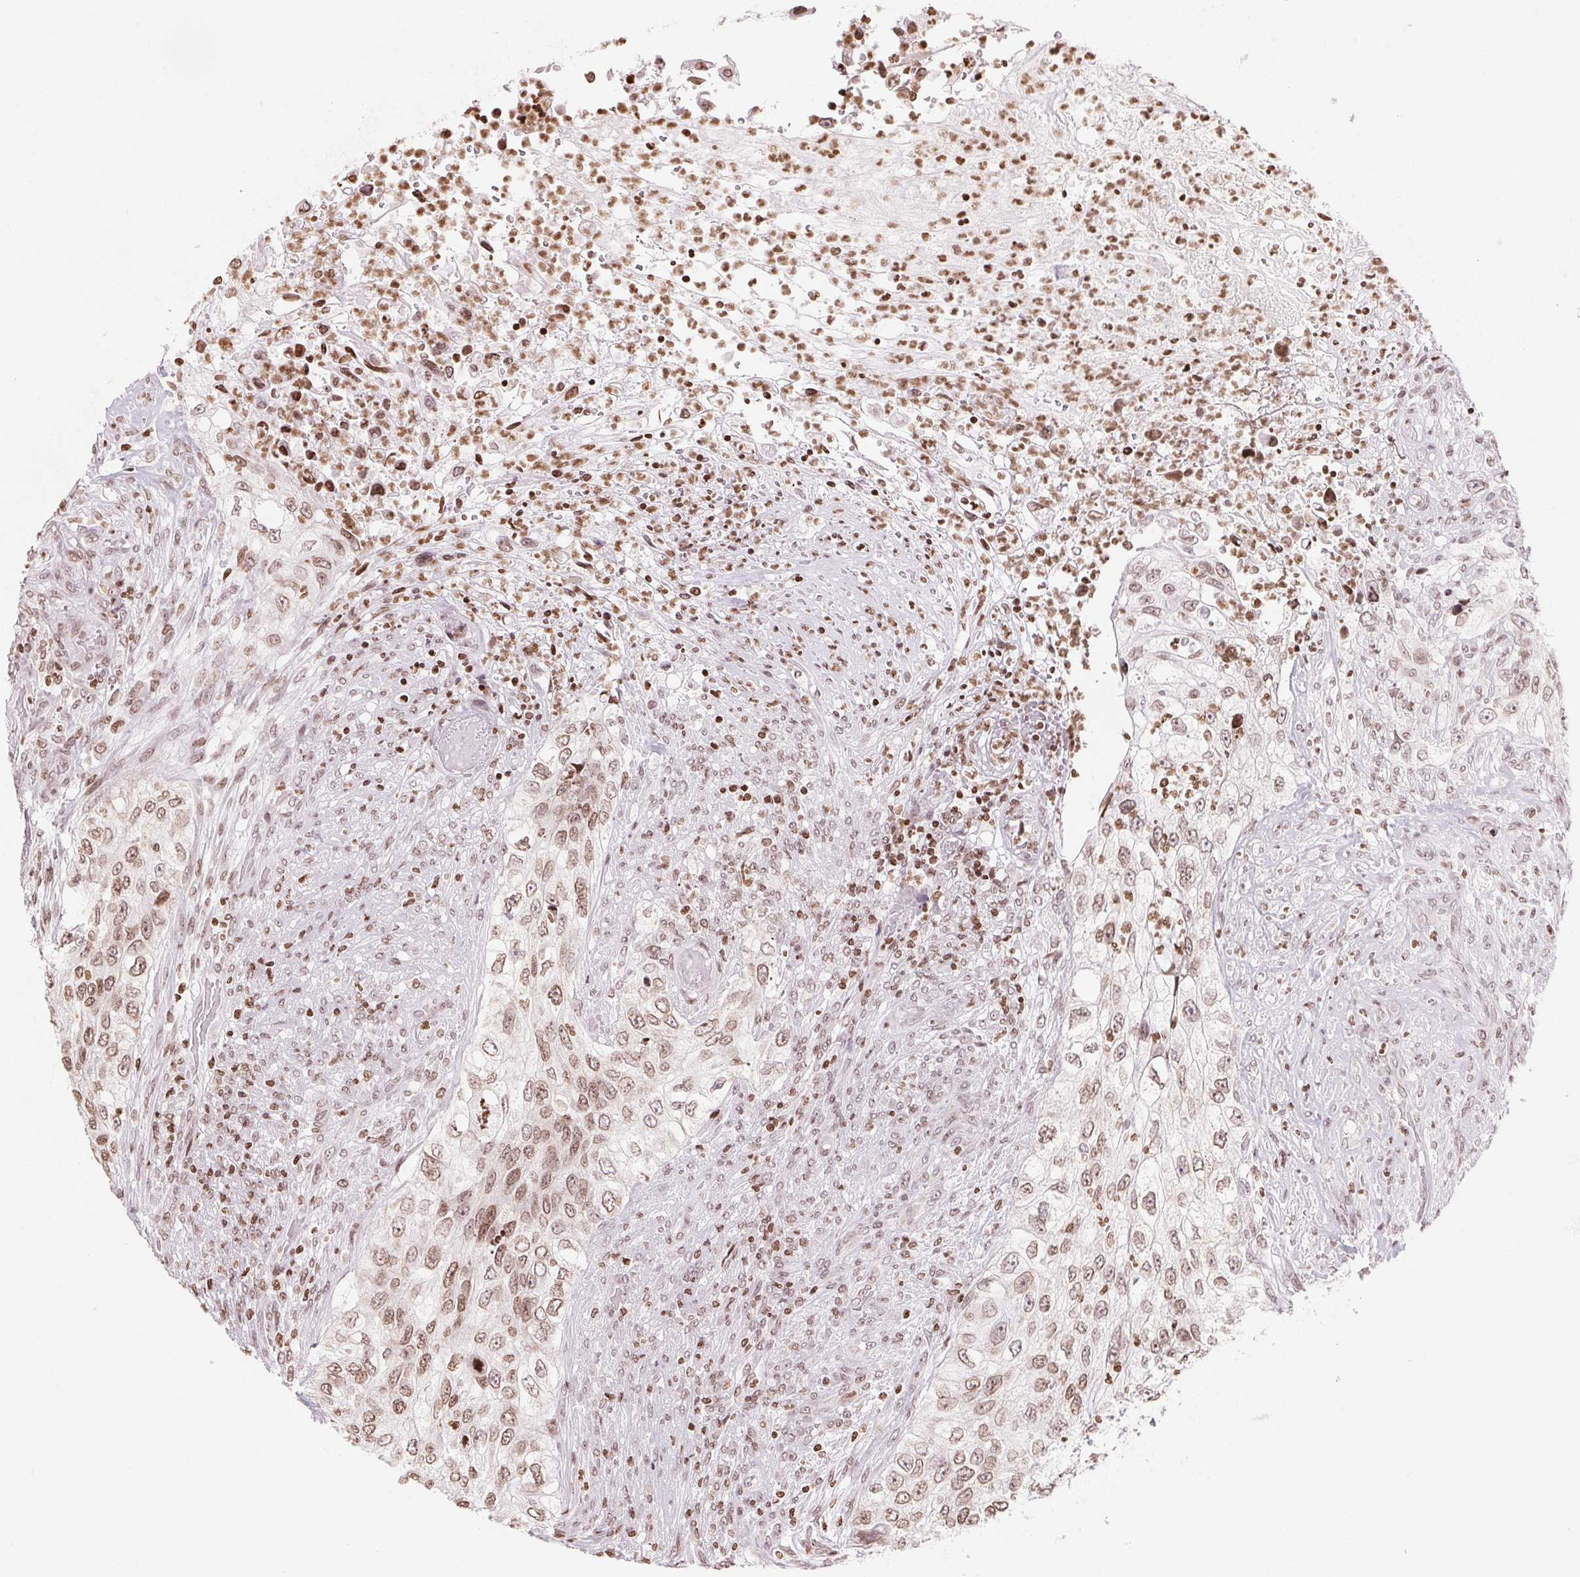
{"staining": {"intensity": "moderate", "quantity": ">75%", "location": "cytoplasmic/membranous,nuclear"}, "tissue": "urothelial cancer", "cell_type": "Tumor cells", "image_type": "cancer", "snomed": [{"axis": "morphology", "description": "Urothelial carcinoma, High grade"}, {"axis": "topography", "description": "Urinary bladder"}], "caption": "Urothelial carcinoma (high-grade) stained with DAB (3,3'-diaminobenzidine) immunohistochemistry displays medium levels of moderate cytoplasmic/membranous and nuclear staining in approximately >75% of tumor cells.", "gene": "SMIM12", "patient": {"sex": "female", "age": 60}}